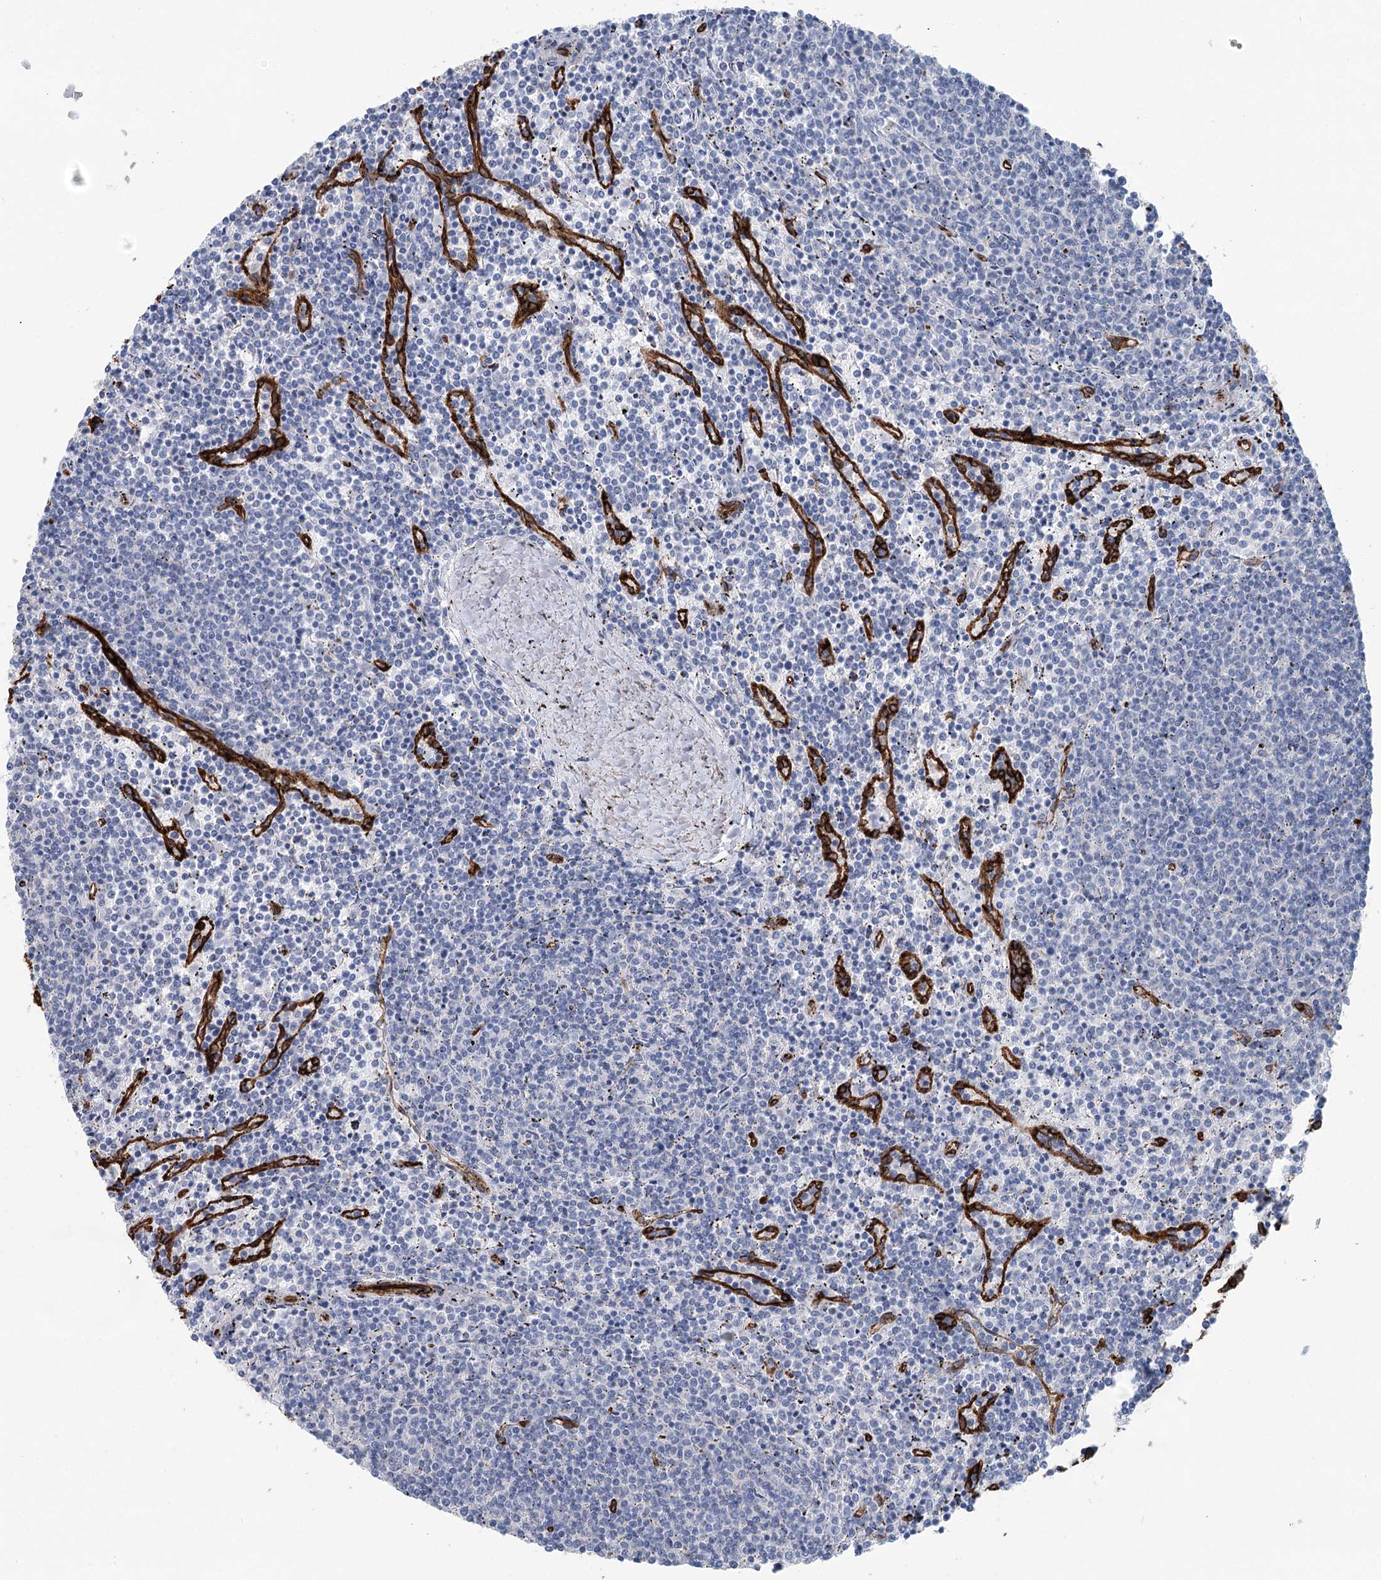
{"staining": {"intensity": "negative", "quantity": "none", "location": "none"}, "tissue": "lymphoma", "cell_type": "Tumor cells", "image_type": "cancer", "snomed": [{"axis": "morphology", "description": "Malignant lymphoma, non-Hodgkin's type, Low grade"}, {"axis": "topography", "description": "Spleen"}], "caption": "Tumor cells show no significant protein staining in malignant lymphoma, non-Hodgkin's type (low-grade).", "gene": "IQSEC1", "patient": {"sex": "female", "age": 50}}